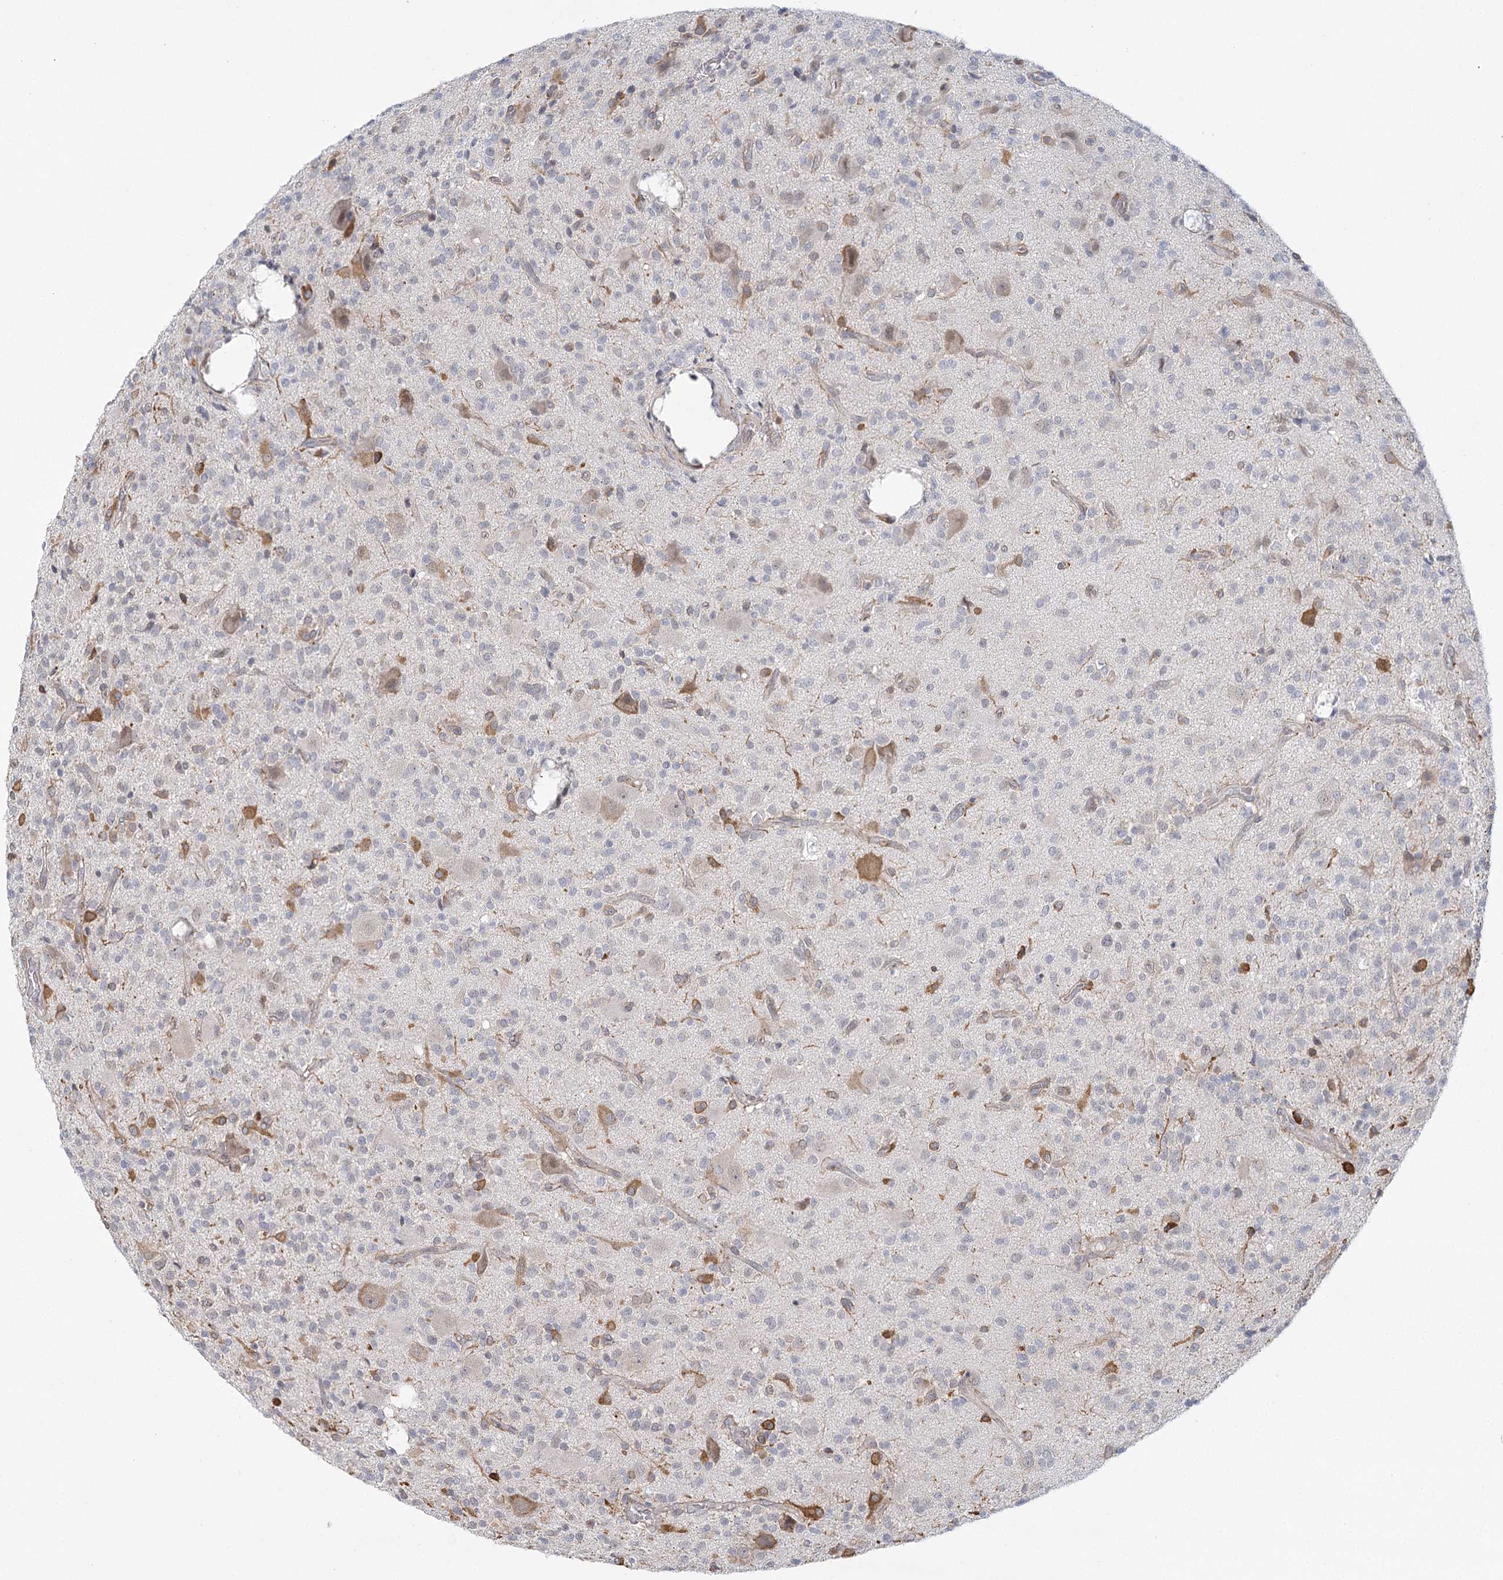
{"staining": {"intensity": "negative", "quantity": "none", "location": "none"}, "tissue": "glioma", "cell_type": "Tumor cells", "image_type": "cancer", "snomed": [{"axis": "morphology", "description": "Glioma, malignant, High grade"}, {"axis": "topography", "description": "Brain"}], "caption": "The histopathology image shows no staining of tumor cells in high-grade glioma (malignant).", "gene": "MED28", "patient": {"sex": "male", "age": 34}}